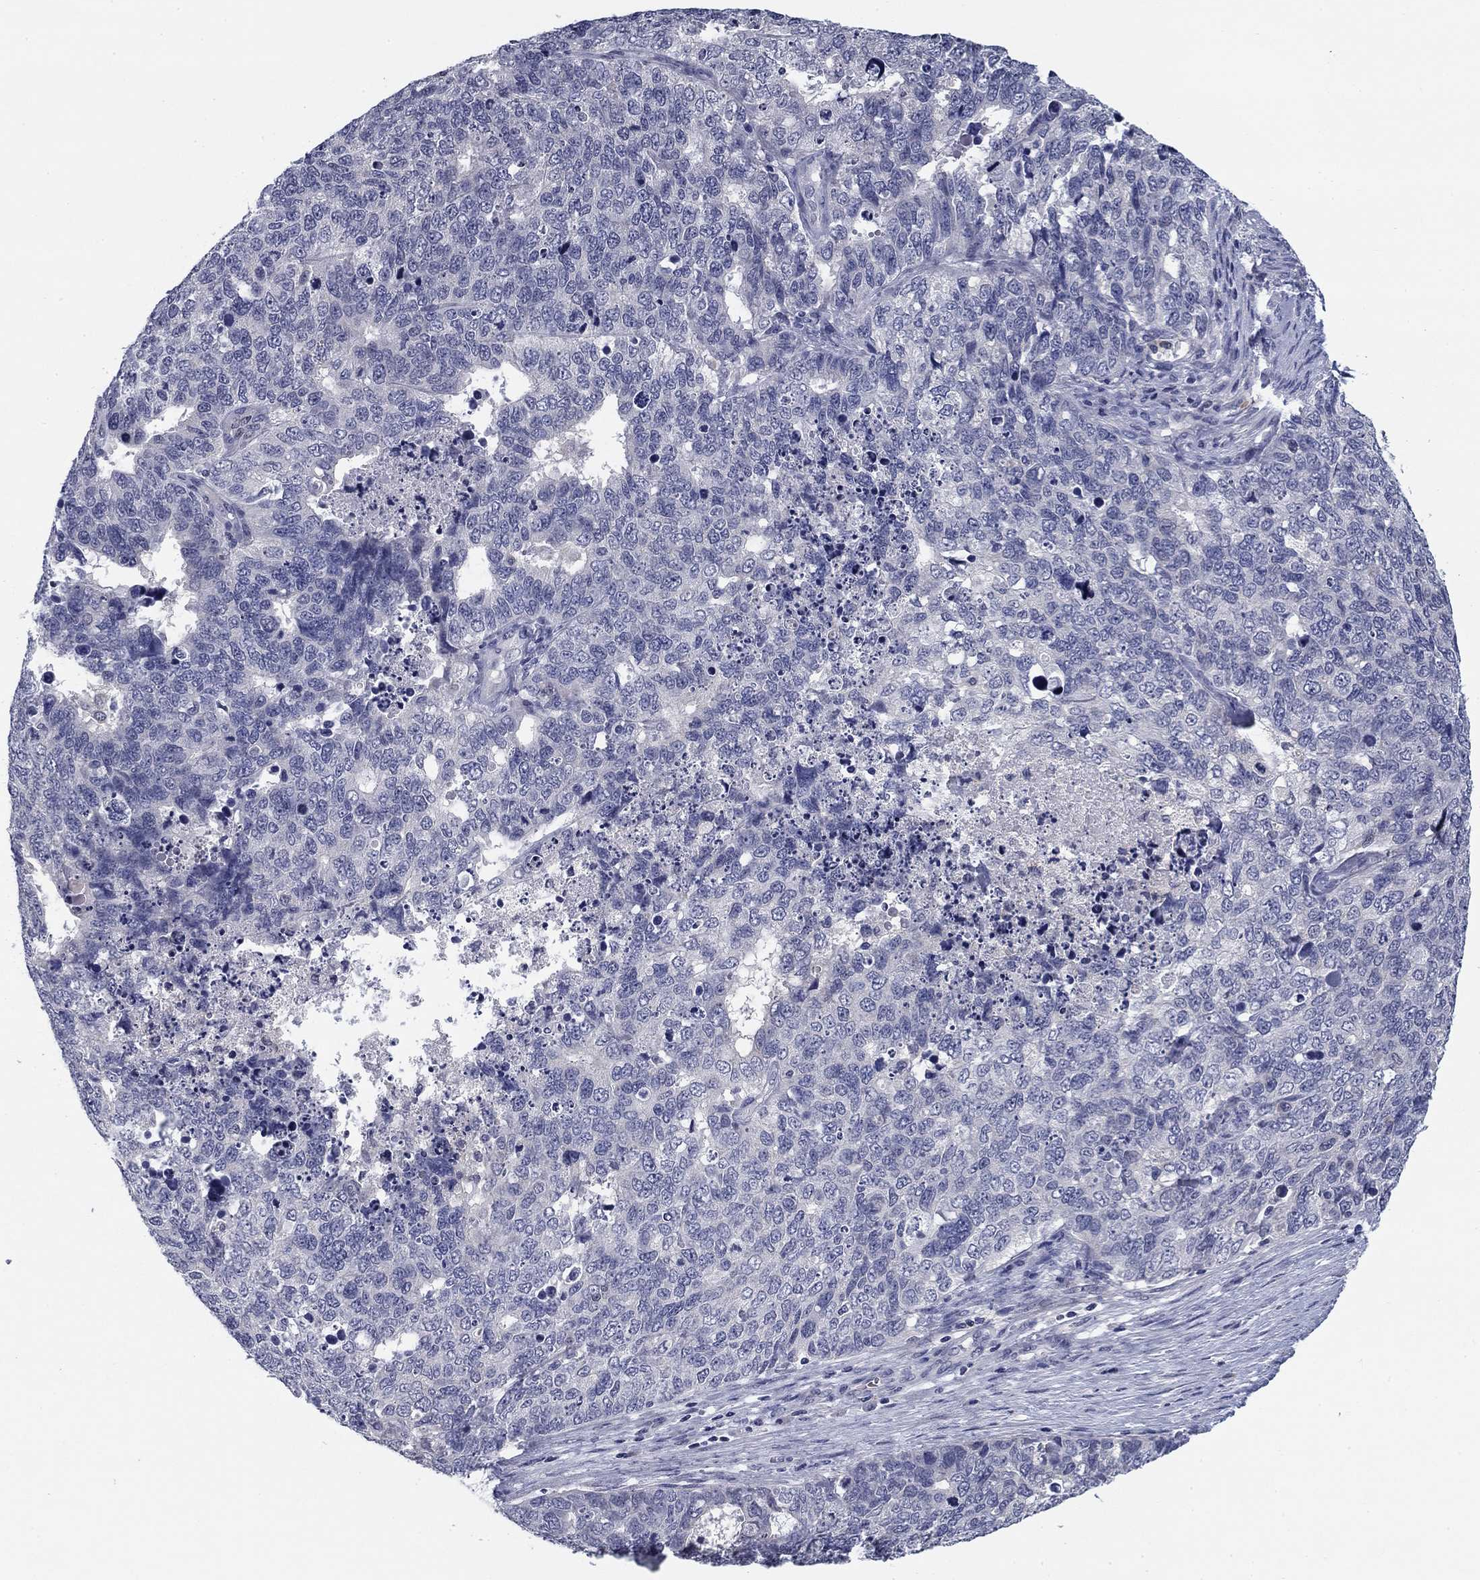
{"staining": {"intensity": "negative", "quantity": "none", "location": "none"}, "tissue": "cervical cancer", "cell_type": "Tumor cells", "image_type": "cancer", "snomed": [{"axis": "morphology", "description": "Squamous cell carcinoma, NOS"}, {"axis": "topography", "description": "Cervix"}], "caption": "An immunohistochemistry histopathology image of cervical squamous cell carcinoma is shown. There is no staining in tumor cells of cervical squamous cell carcinoma.", "gene": "REXO5", "patient": {"sex": "female", "age": 63}}